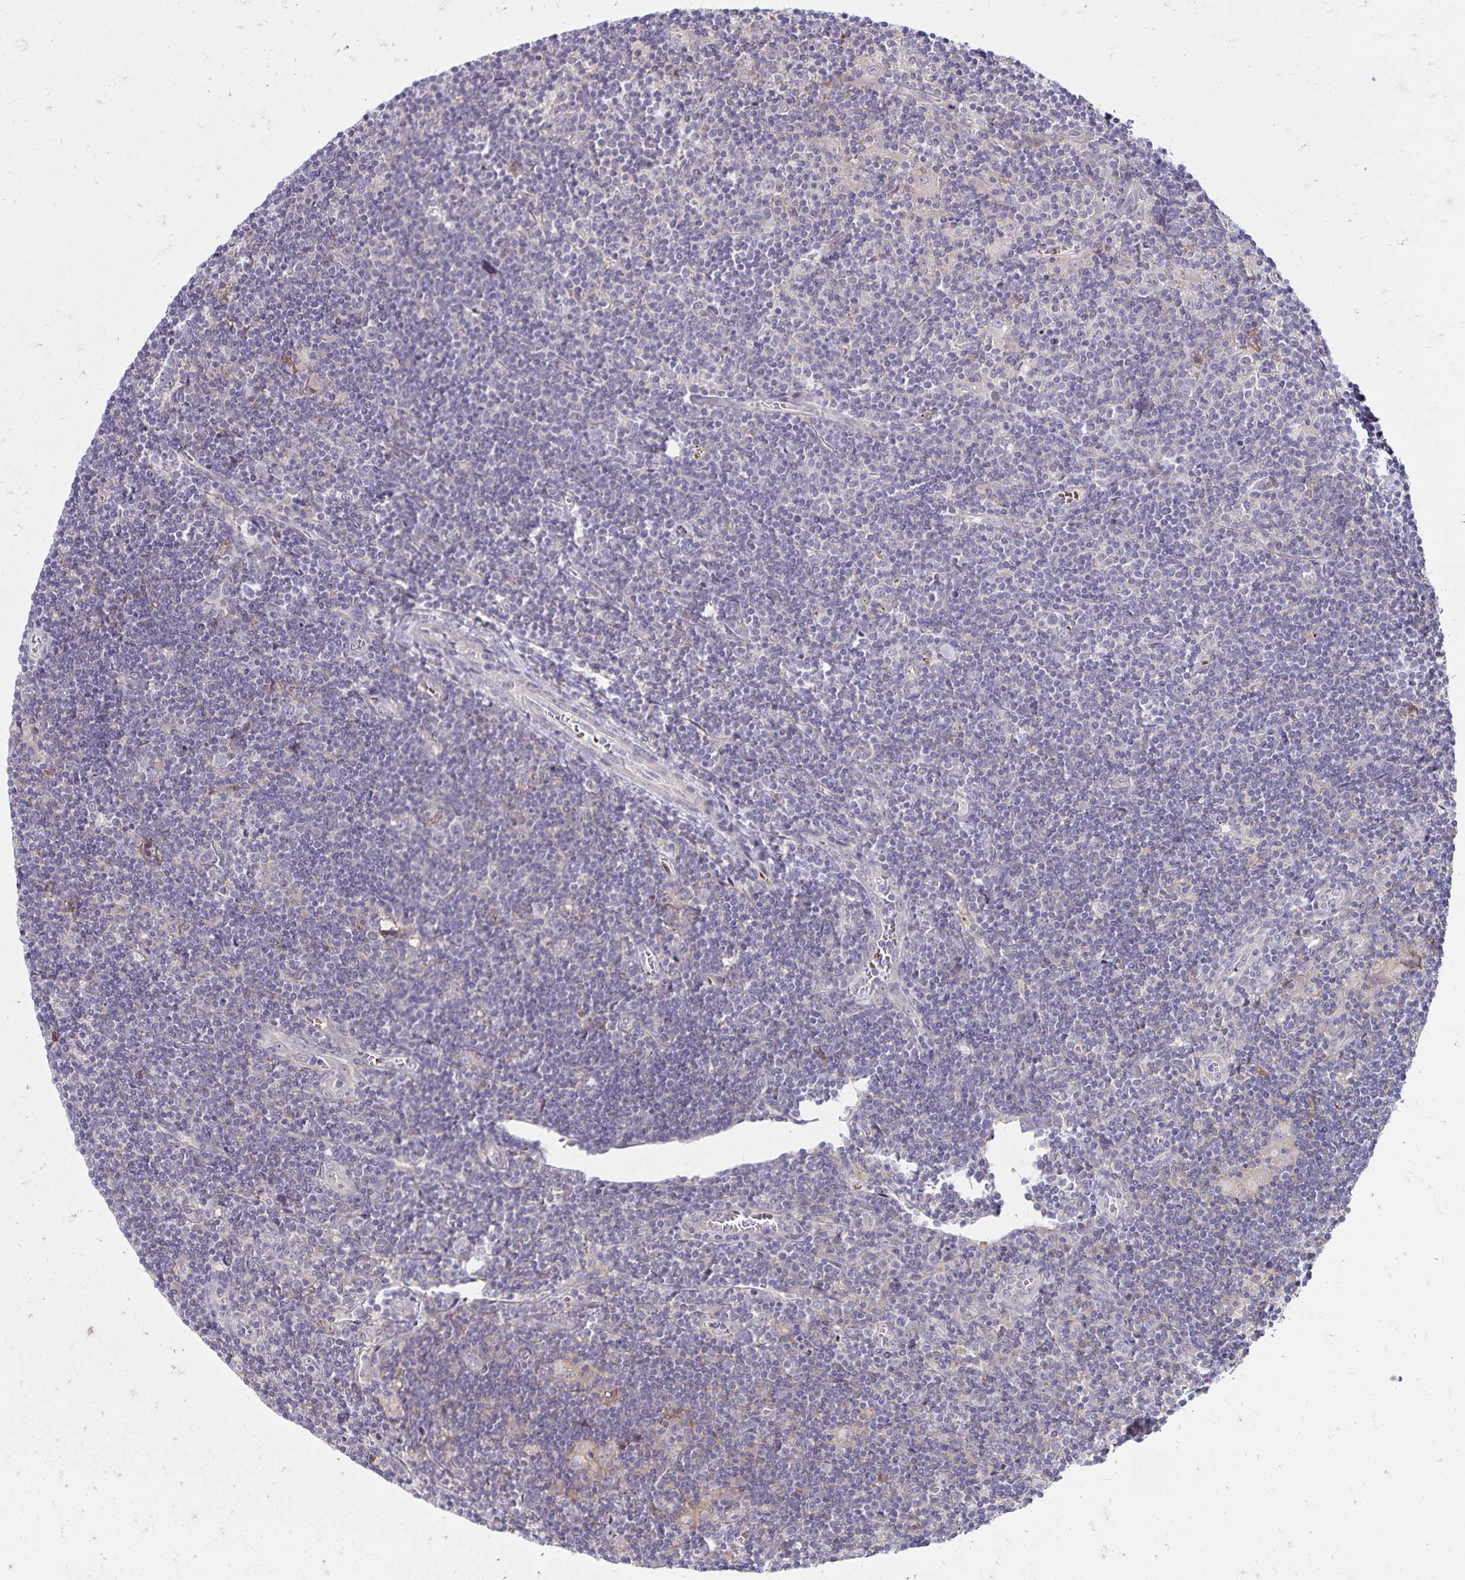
{"staining": {"intensity": "negative", "quantity": "none", "location": "none"}, "tissue": "lymphoma", "cell_type": "Tumor cells", "image_type": "cancer", "snomed": [{"axis": "morphology", "description": "Hodgkin's disease, NOS"}, {"axis": "topography", "description": "Lymph node"}], "caption": "This is a photomicrograph of immunohistochemistry staining of Hodgkin's disease, which shows no expression in tumor cells. (Stains: DAB (3,3'-diaminobenzidine) immunohistochemistry with hematoxylin counter stain, Microscopy: brightfield microscopy at high magnification).", "gene": "FSD1", "patient": {"sex": "male", "age": 40}}